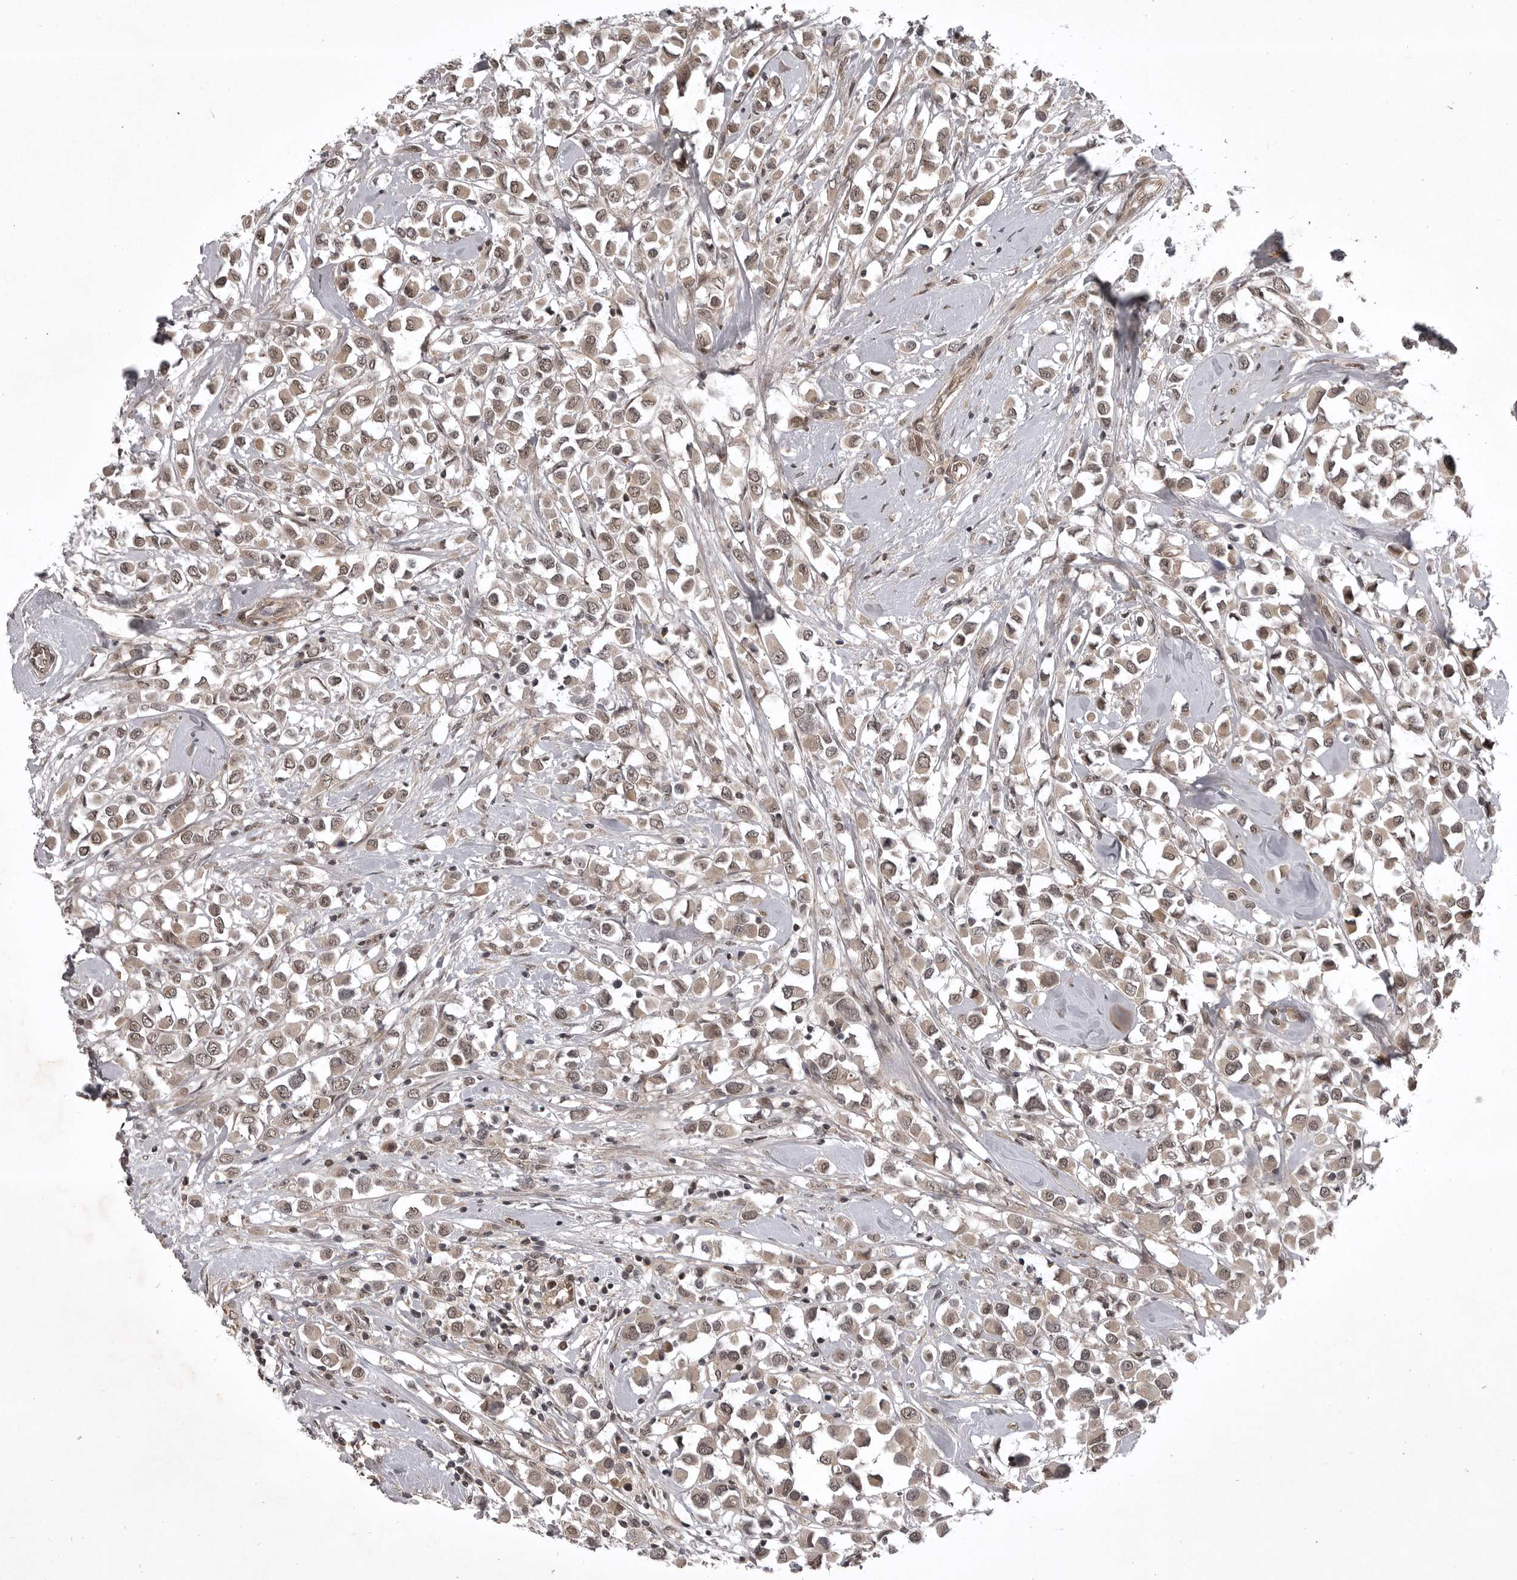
{"staining": {"intensity": "moderate", "quantity": ">75%", "location": "cytoplasmic/membranous,nuclear"}, "tissue": "breast cancer", "cell_type": "Tumor cells", "image_type": "cancer", "snomed": [{"axis": "morphology", "description": "Duct carcinoma"}, {"axis": "topography", "description": "Breast"}], "caption": "Immunohistochemistry (IHC) staining of breast infiltrating ductal carcinoma, which shows medium levels of moderate cytoplasmic/membranous and nuclear positivity in approximately >75% of tumor cells indicating moderate cytoplasmic/membranous and nuclear protein positivity. The staining was performed using DAB (brown) for protein detection and nuclei were counterstained in hematoxylin (blue).", "gene": "SNX16", "patient": {"sex": "female", "age": 61}}